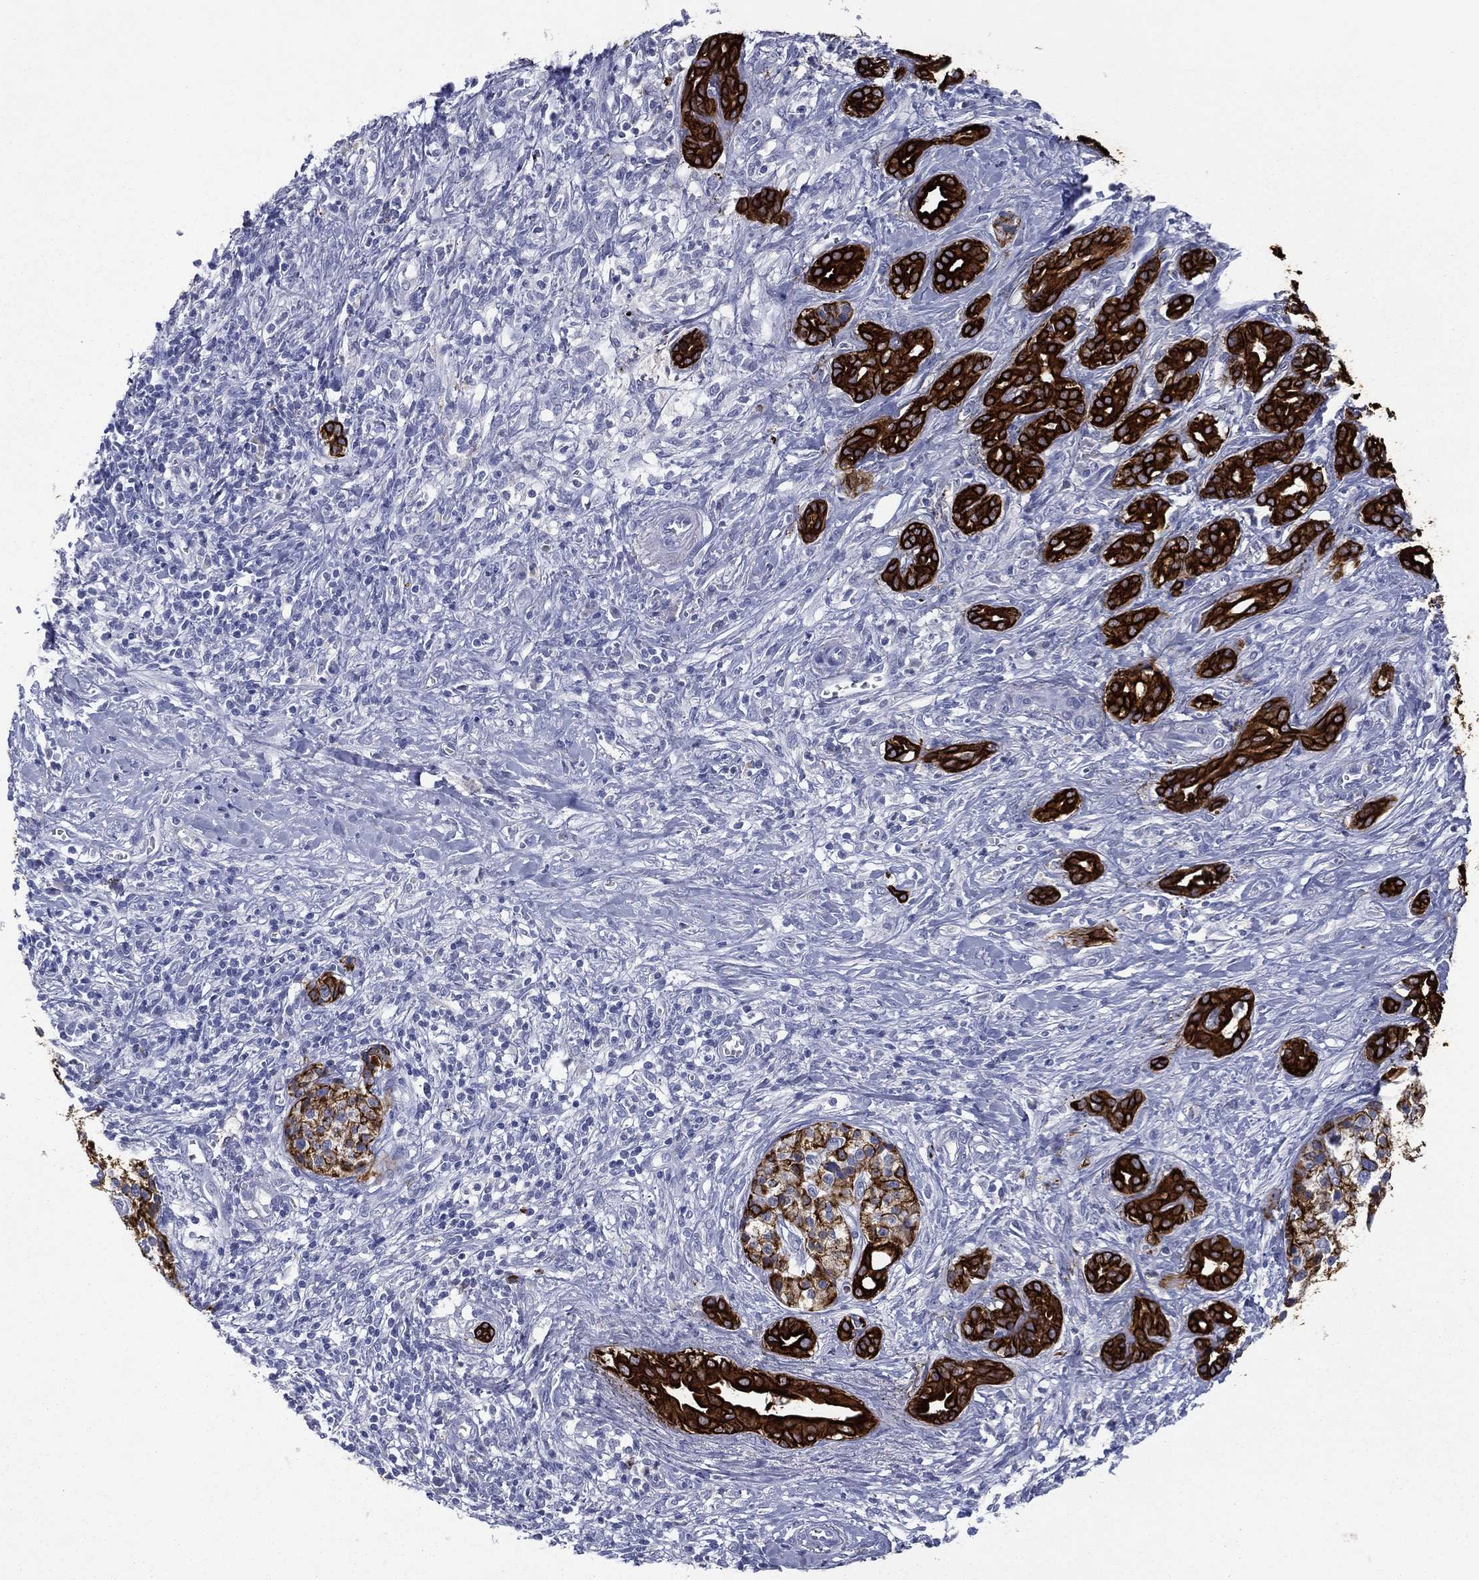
{"staining": {"intensity": "strong", "quantity": ">75%", "location": "cytoplasmic/membranous"}, "tissue": "pancreatic cancer", "cell_type": "Tumor cells", "image_type": "cancer", "snomed": [{"axis": "morphology", "description": "Adenocarcinoma, NOS"}, {"axis": "topography", "description": "Pancreas"}], "caption": "IHC photomicrograph of pancreatic cancer (adenocarcinoma) stained for a protein (brown), which demonstrates high levels of strong cytoplasmic/membranous positivity in about >75% of tumor cells.", "gene": "KRT7", "patient": {"sex": "male", "age": 61}}